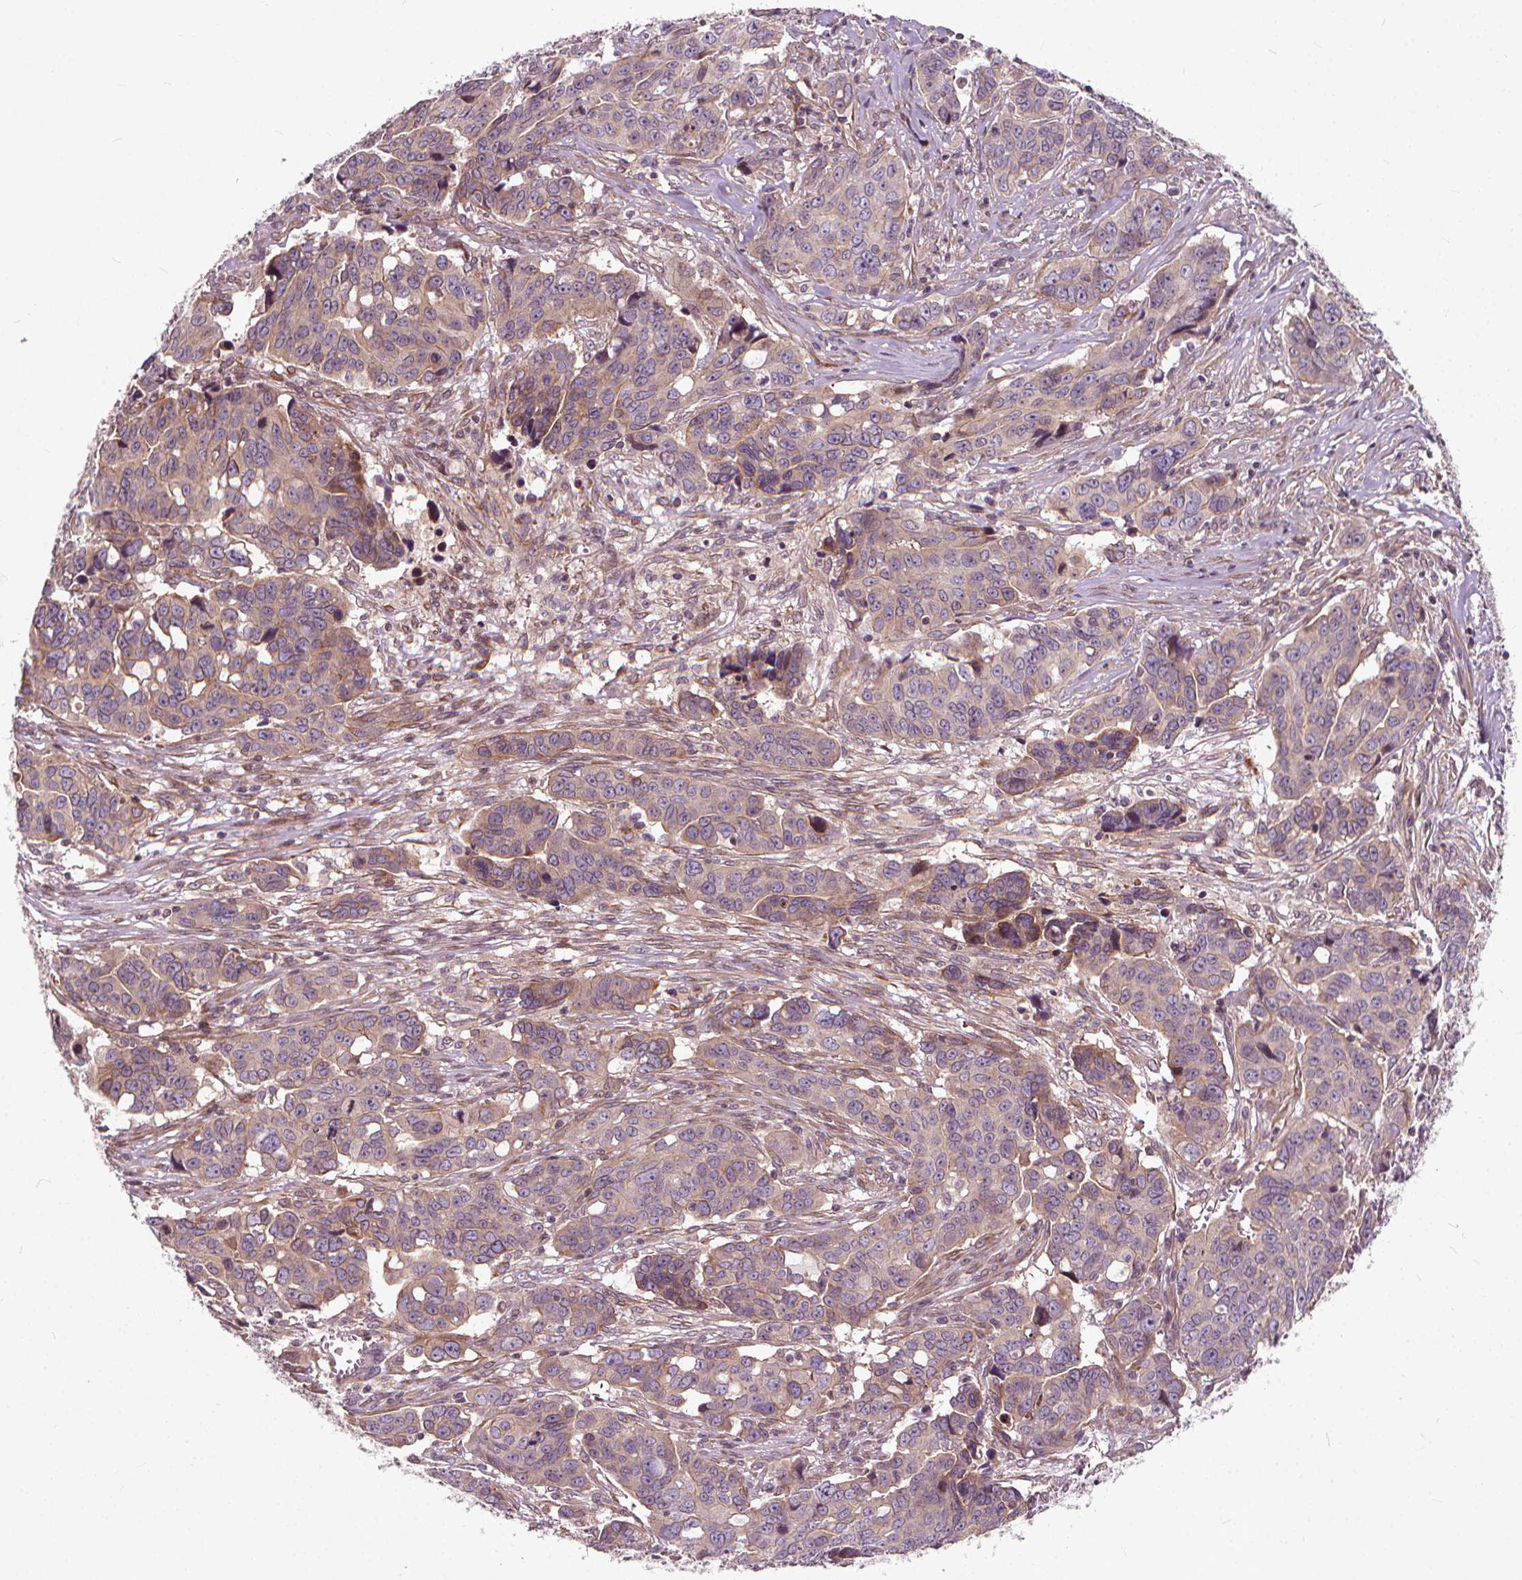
{"staining": {"intensity": "moderate", "quantity": ">75%", "location": "cytoplasmic/membranous"}, "tissue": "ovarian cancer", "cell_type": "Tumor cells", "image_type": "cancer", "snomed": [{"axis": "morphology", "description": "Carcinoma, endometroid"}, {"axis": "topography", "description": "Ovary"}], "caption": "Tumor cells demonstrate moderate cytoplasmic/membranous expression in approximately >75% of cells in ovarian cancer.", "gene": "INPP5E", "patient": {"sex": "female", "age": 78}}